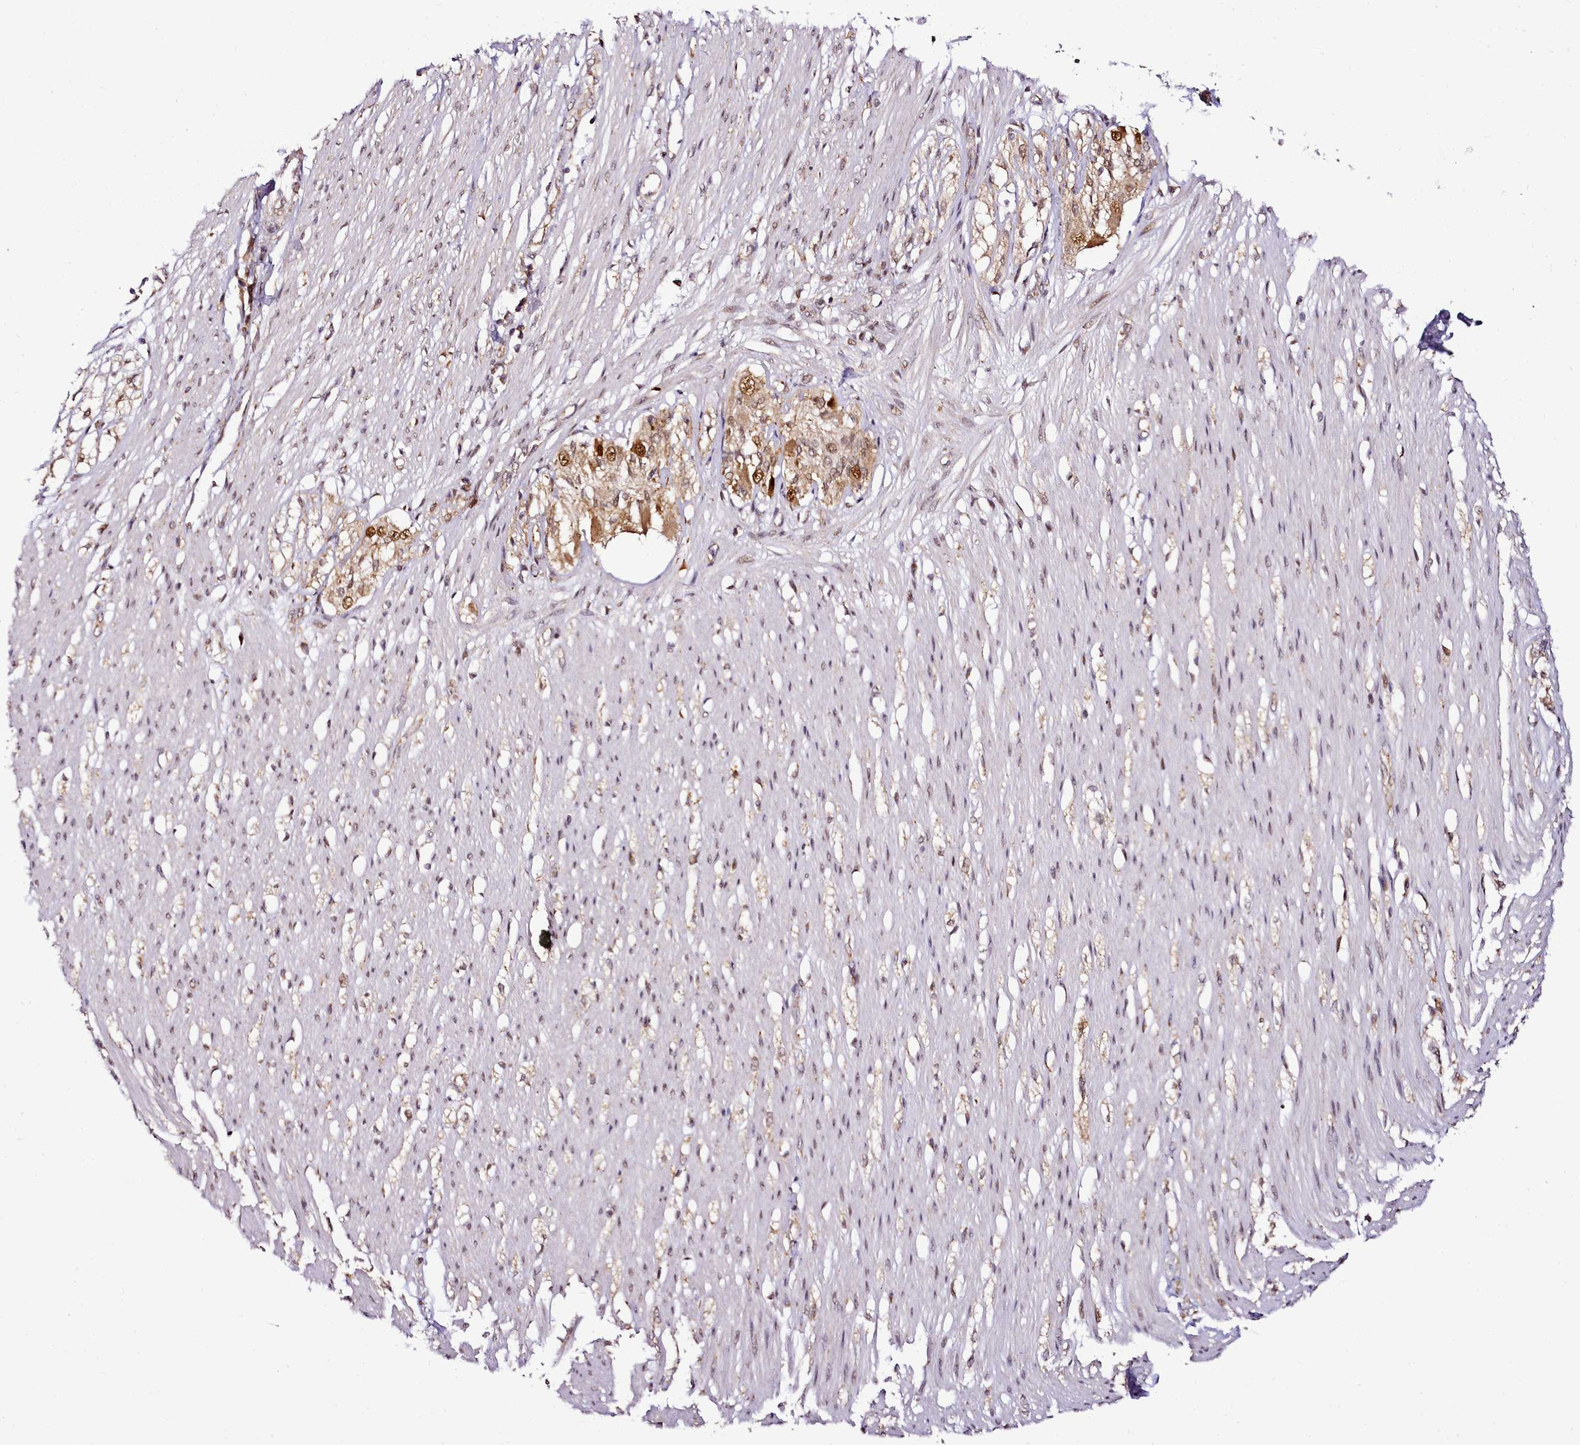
{"staining": {"intensity": "moderate", "quantity": "25%-75%", "location": "nuclear"}, "tissue": "smooth muscle", "cell_type": "Smooth muscle cells", "image_type": "normal", "snomed": [{"axis": "morphology", "description": "Normal tissue, NOS"}, {"axis": "morphology", "description": "Adenocarcinoma, NOS"}, {"axis": "topography", "description": "Colon"}, {"axis": "topography", "description": "Peripheral nerve tissue"}], "caption": "Protein staining of benign smooth muscle reveals moderate nuclear expression in approximately 25%-75% of smooth muscle cells.", "gene": "EDIL3", "patient": {"sex": "male", "age": 14}}